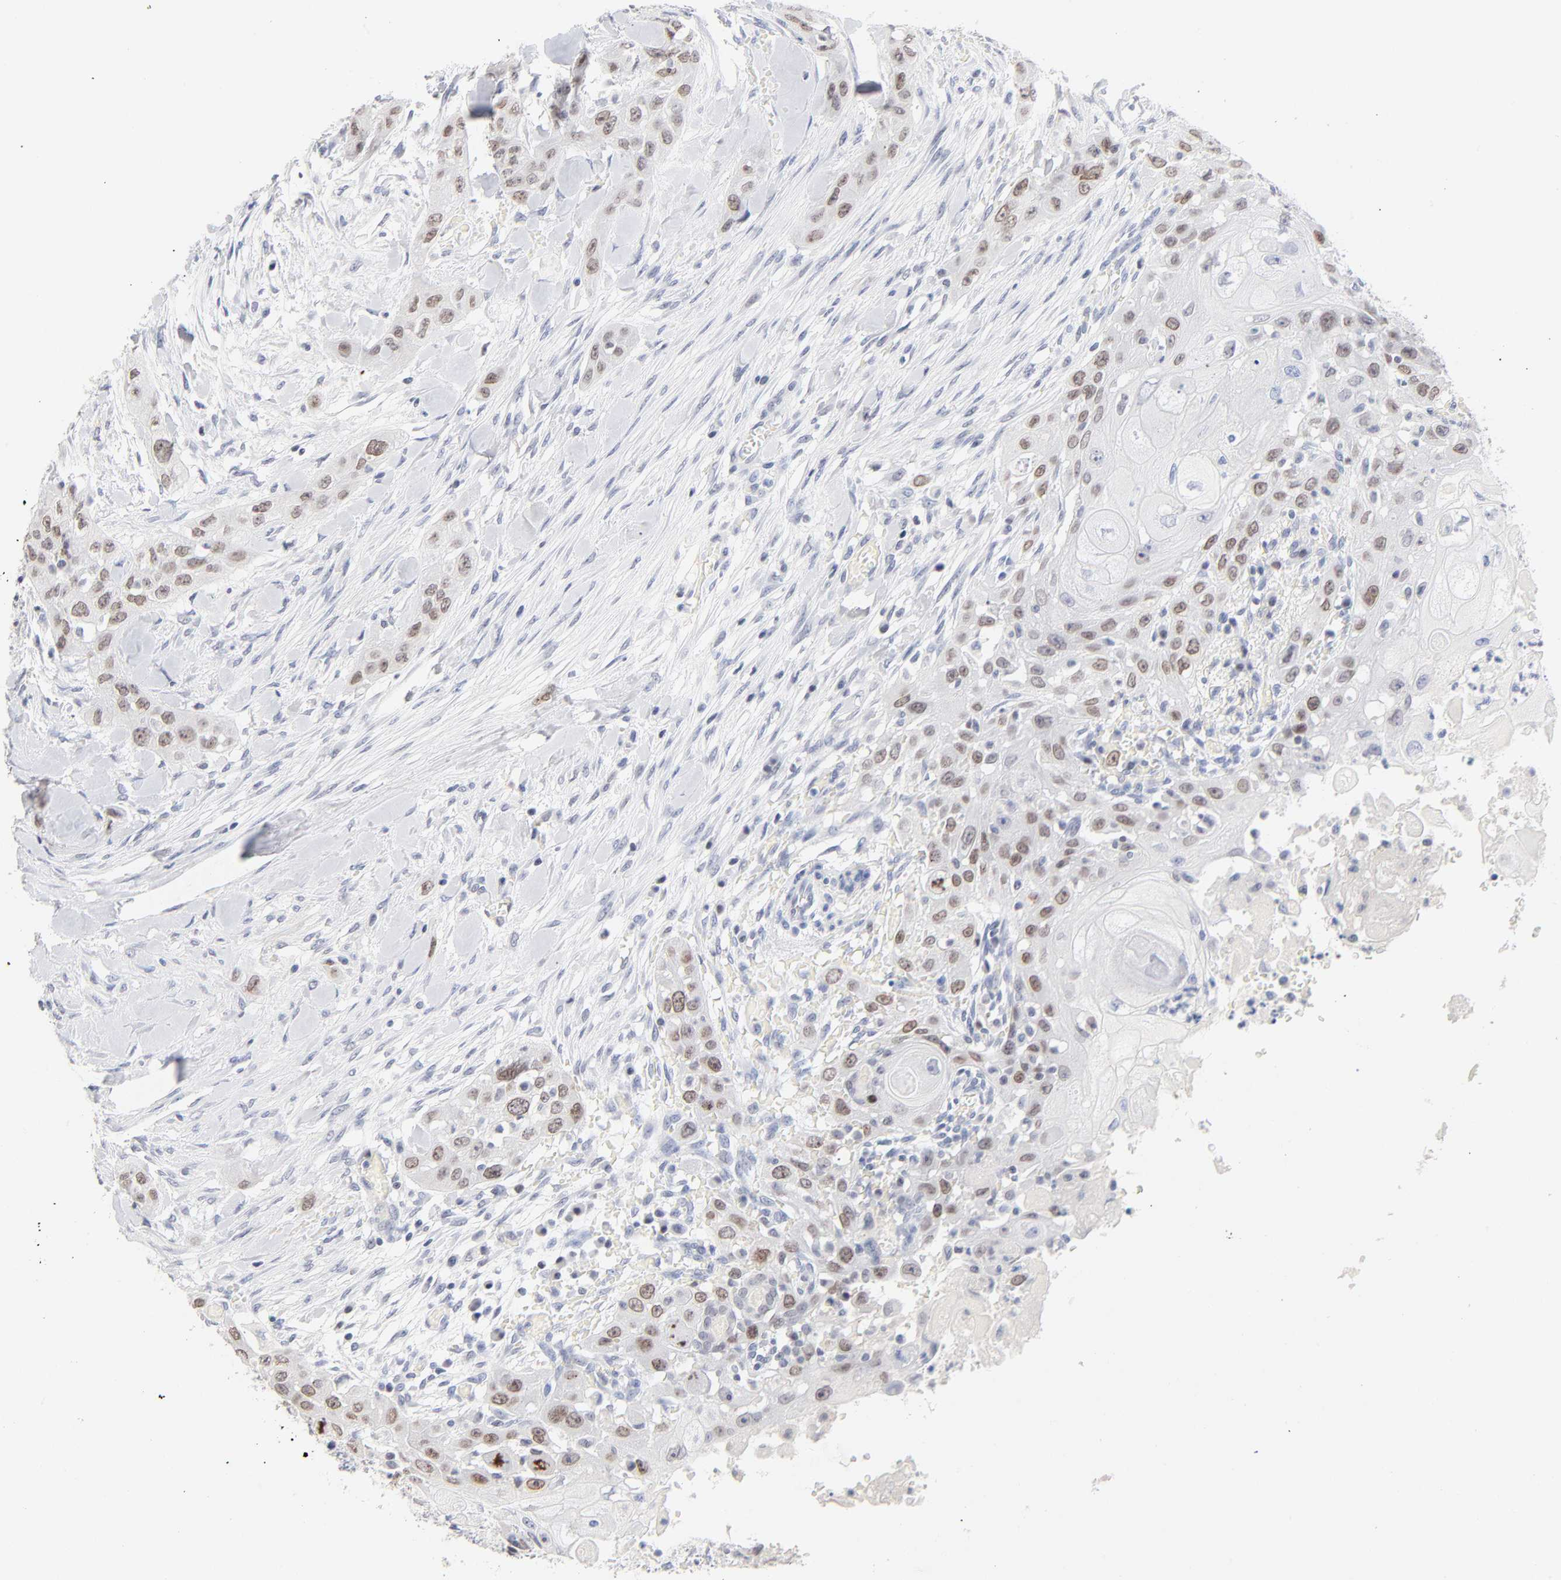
{"staining": {"intensity": "weak", "quantity": "25%-75%", "location": "nuclear"}, "tissue": "head and neck cancer", "cell_type": "Tumor cells", "image_type": "cancer", "snomed": [{"axis": "morphology", "description": "Neoplasm, malignant, NOS"}, {"axis": "topography", "description": "Salivary gland"}, {"axis": "topography", "description": "Head-Neck"}], "caption": "Weak nuclear protein positivity is present in approximately 25%-75% of tumor cells in head and neck cancer.", "gene": "ORC2", "patient": {"sex": "male", "age": 43}}